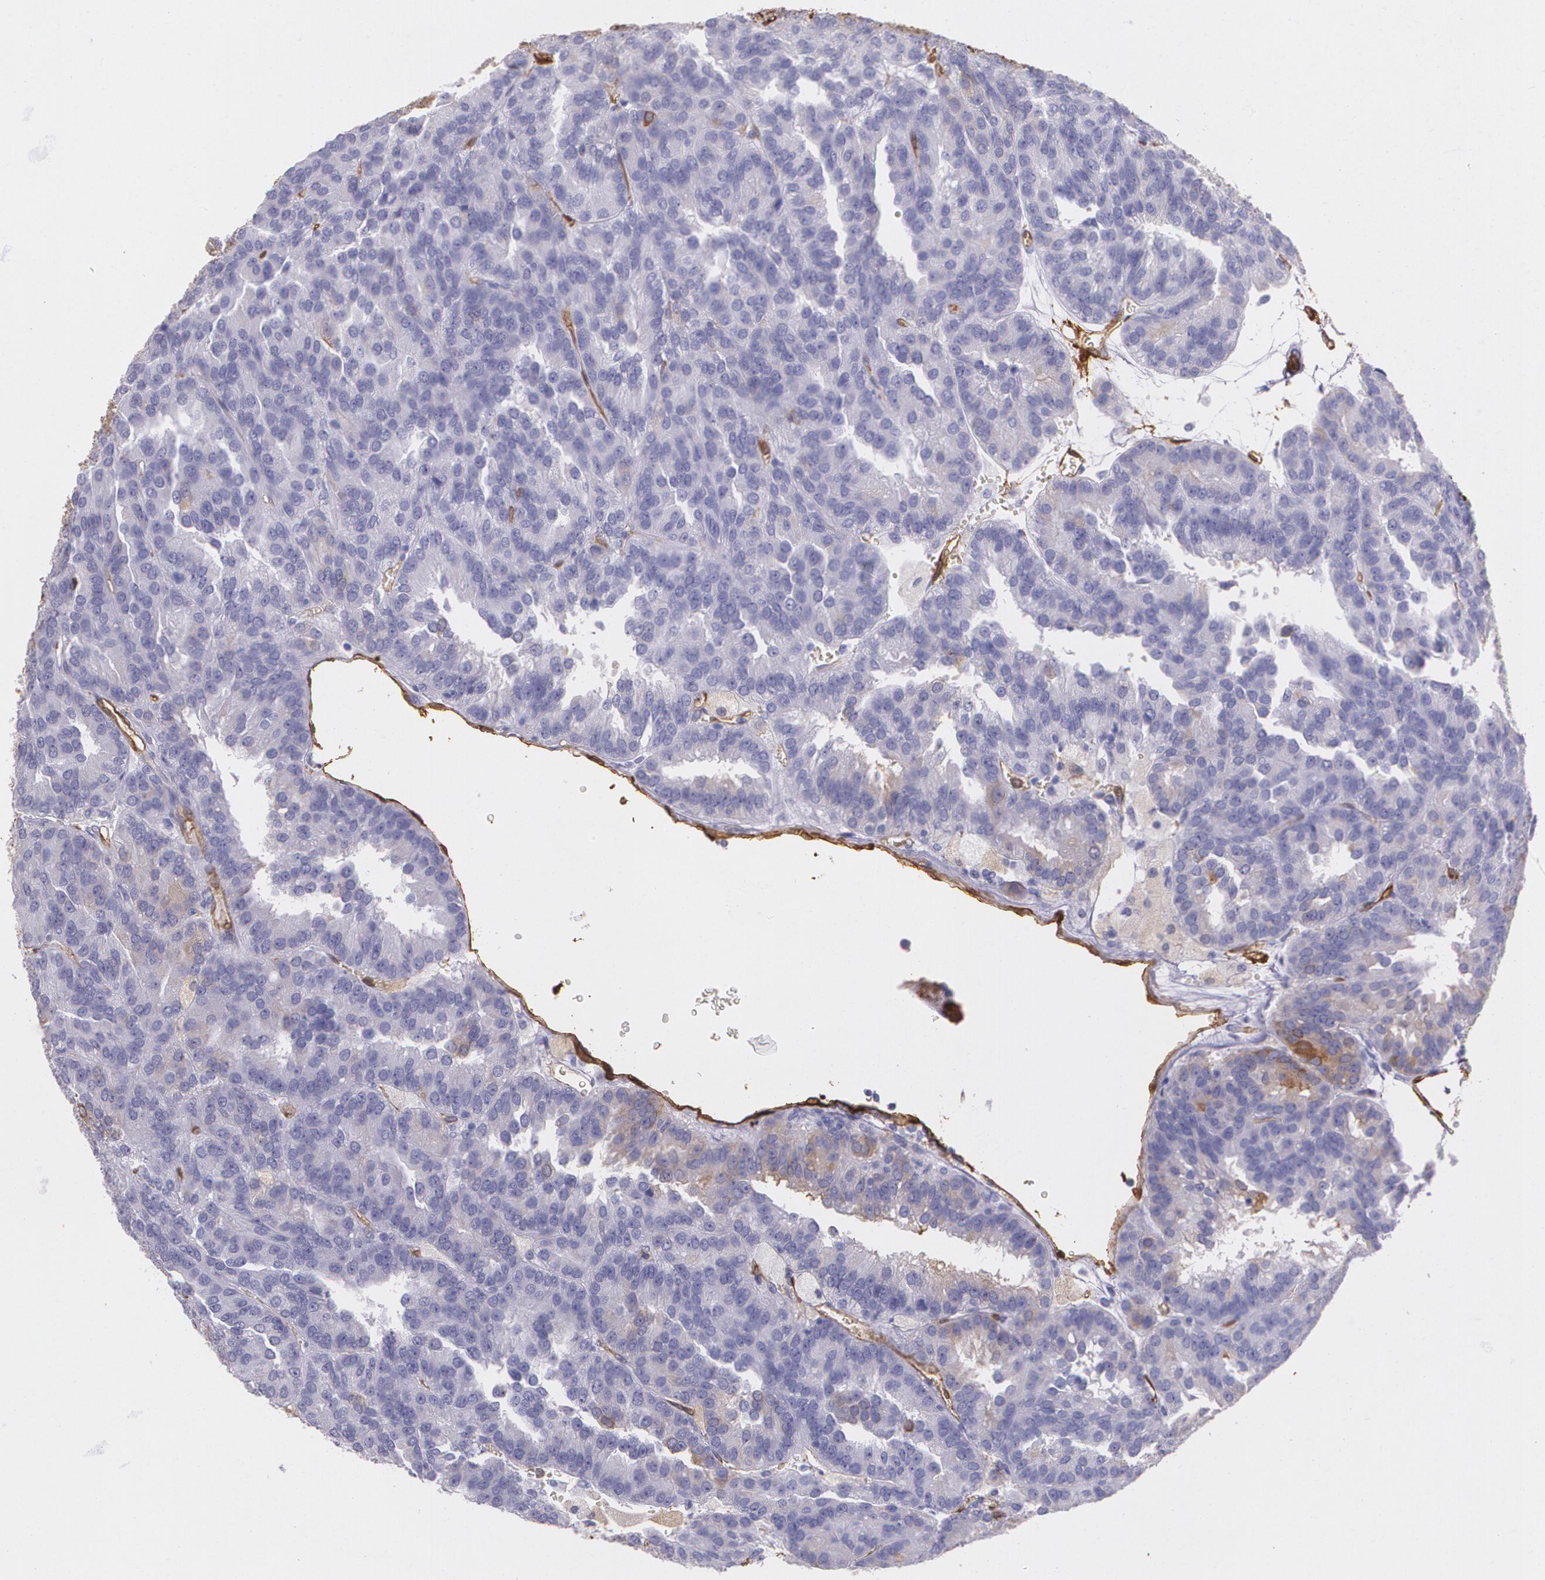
{"staining": {"intensity": "negative", "quantity": "none", "location": "none"}, "tissue": "renal cancer", "cell_type": "Tumor cells", "image_type": "cancer", "snomed": [{"axis": "morphology", "description": "Adenocarcinoma, NOS"}, {"axis": "topography", "description": "Kidney"}], "caption": "High magnification brightfield microscopy of renal cancer stained with DAB (3,3'-diaminobenzidine) (brown) and counterstained with hematoxylin (blue): tumor cells show no significant expression.", "gene": "MMP2", "patient": {"sex": "male", "age": 46}}